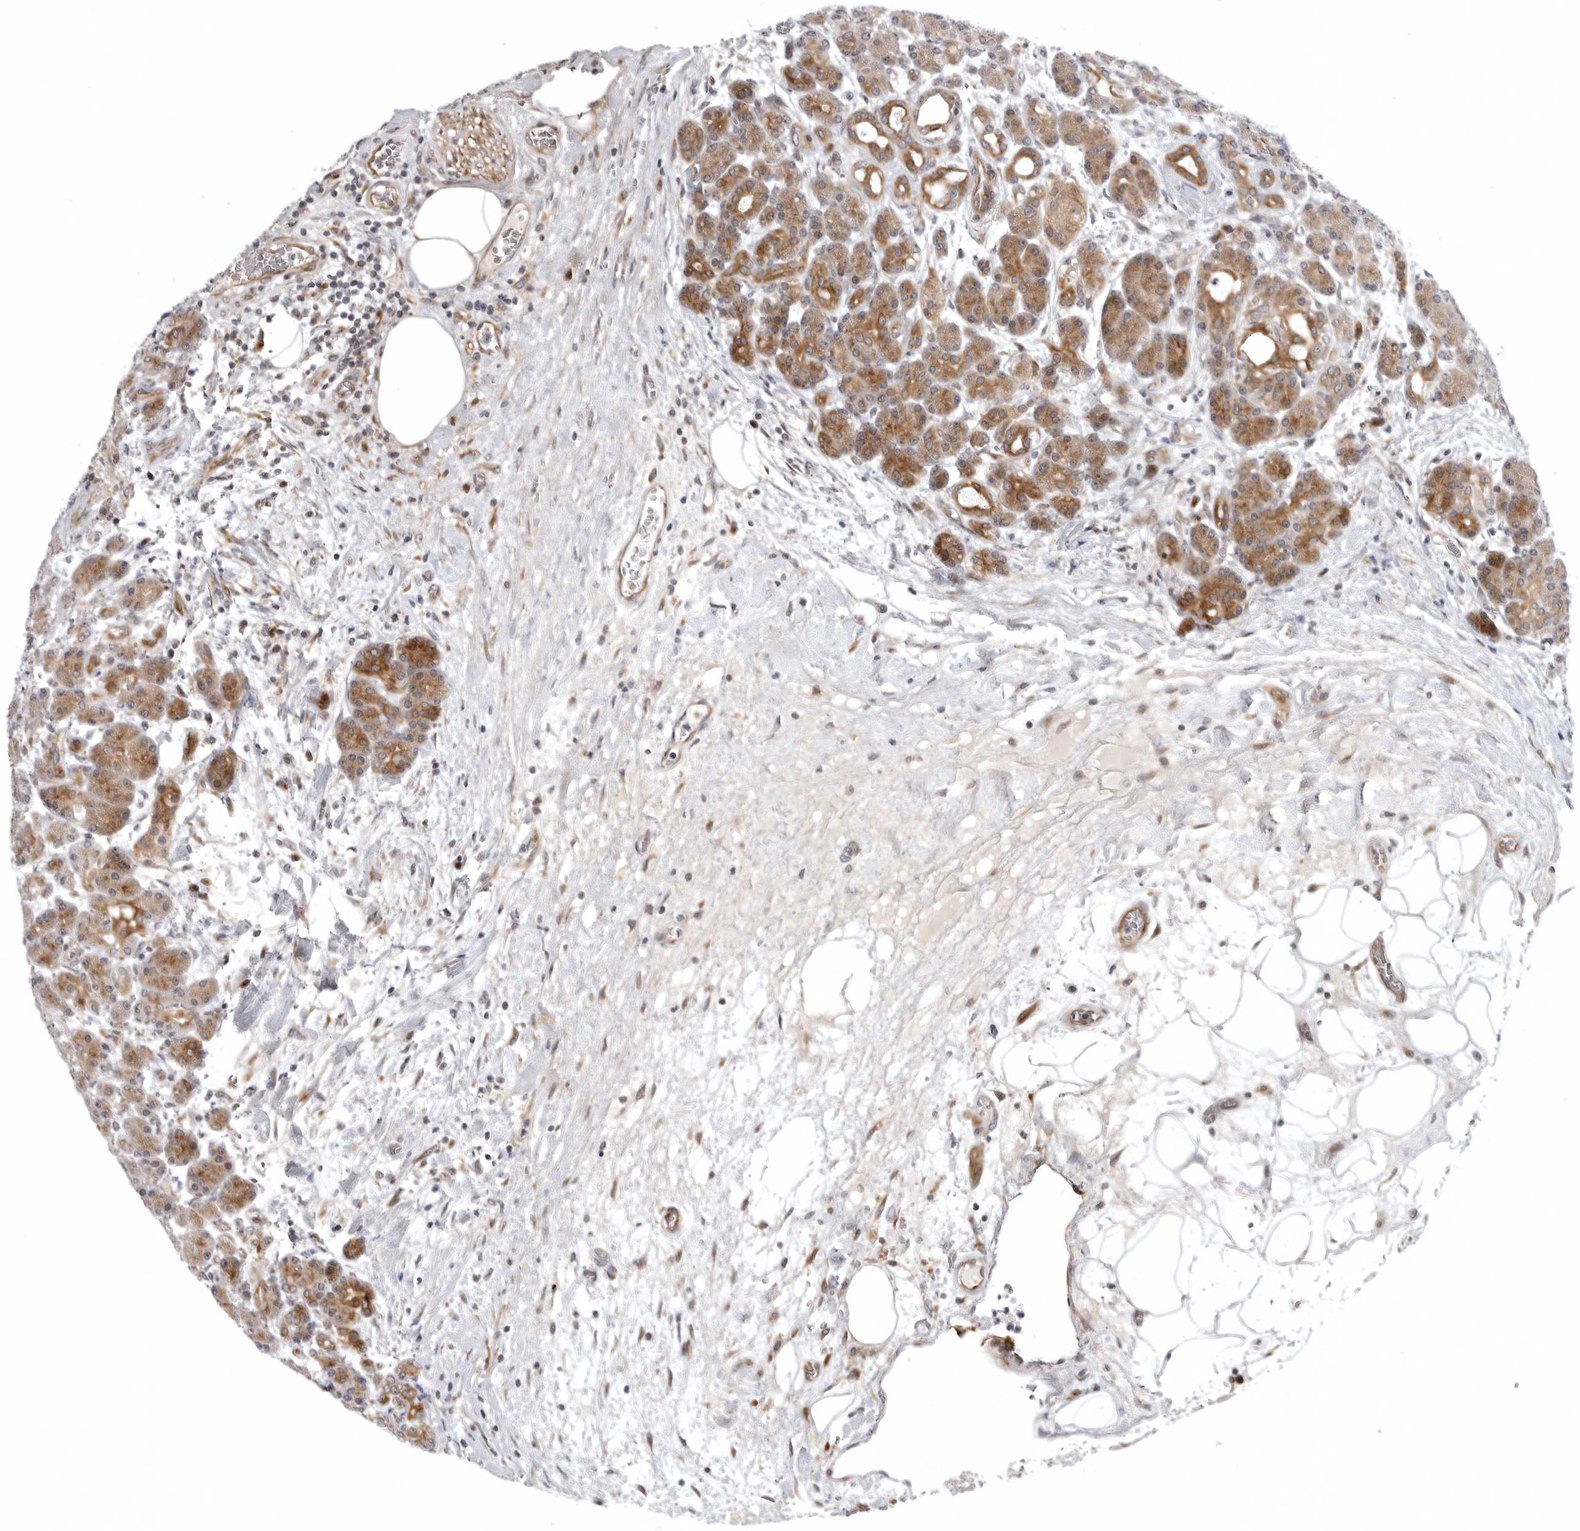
{"staining": {"intensity": "moderate", "quantity": ">75%", "location": "cytoplasmic/membranous"}, "tissue": "pancreas", "cell_type": "Exocrine glandular cells", "image_type": "normal", "snomed": [{"axis": "morphology", "description": "Normal tissue, NOS"}, {"axis": "topography", "description": "Pancreas"}], "caption": "The micrograph reveals immunohistochemical staining of benign pancreas. There is moderate cytoplasmic/membranous positivity is appreciated in approximately >75% of exocrine glandular cells.", "gene": "CD300LD", "patient": {"sex": "male", "age": 63}}